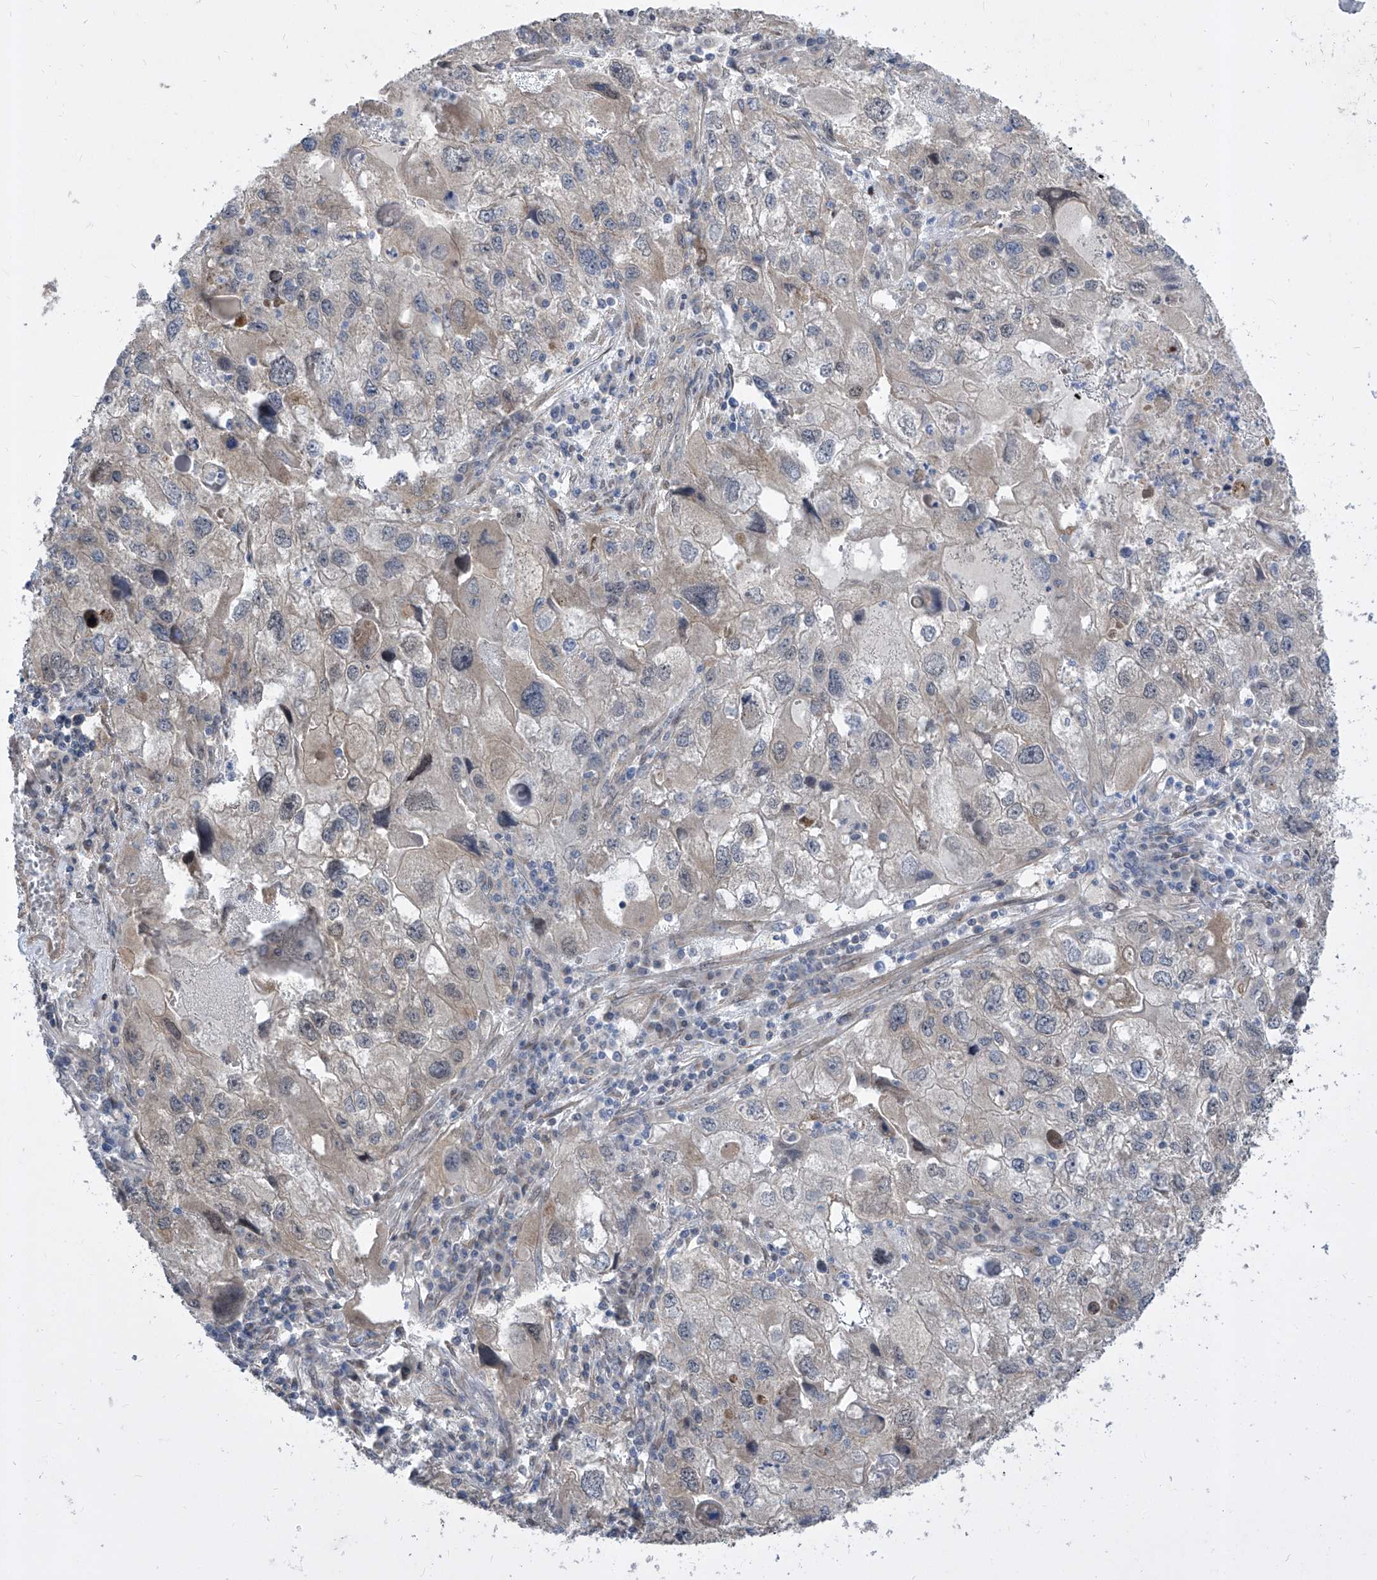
{"staining": {"intensity": "weak", "quantity": "<25%", "location": "cytoplasmic/membranous"}, "tissue": "endometrial cancer", "cell_type": "Tumor cells", "image_type": "cancer", "snomed": [{"axis": "morphology", "description": "Adenocarcinoma, NOS"}, {"axis": "topography", "description": "Endometrium"}], "caption": "DAB immunohistochemical staining of human endometrial cancer (adenocarcinoma) demonstrates no significant staining in tumor cells.", "gene": "CETN2", "patient": {"sex": "female", "age": 49}}